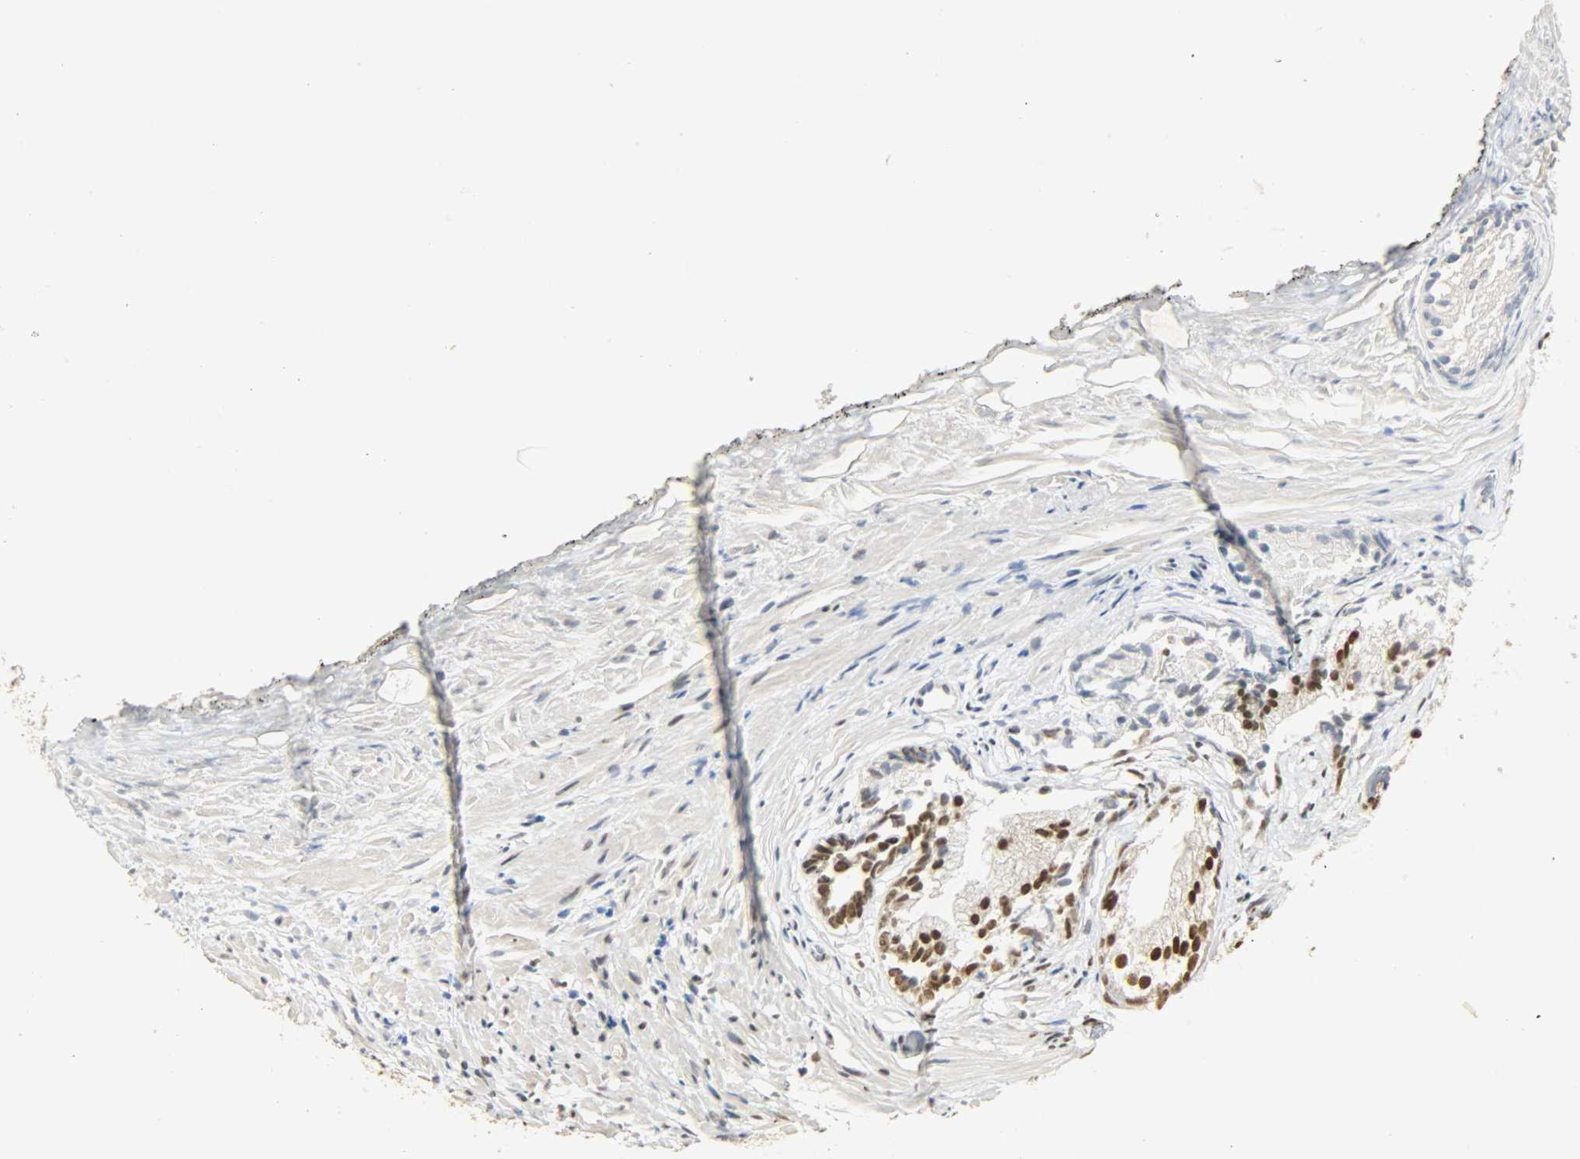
{"staining": {"intensity": "strong", "quantity": ">75%", "location": "nuclear"}, "tissue": "prostate", "cell_type": "Glandular cells", "image_type": "normal", "snomed": [{"axis": "morphology", "description": "Normal tissue, NOS"}, {"axis": "topography", "description": "Prostate"}], "caption": "A high-resolution photomicrograph shows immunohistochemistry staining of normal prostate, which shows strong nuclear expression in approximately >75% of glandular cells. The staining was performed using DAB to visualize the protein expression in brown, while the nuclei were stained in blue with hematoxylin (Magnification: 20x).", "gene": "KHDRBS1", "patient": {"sex": "male", "age": 76}}